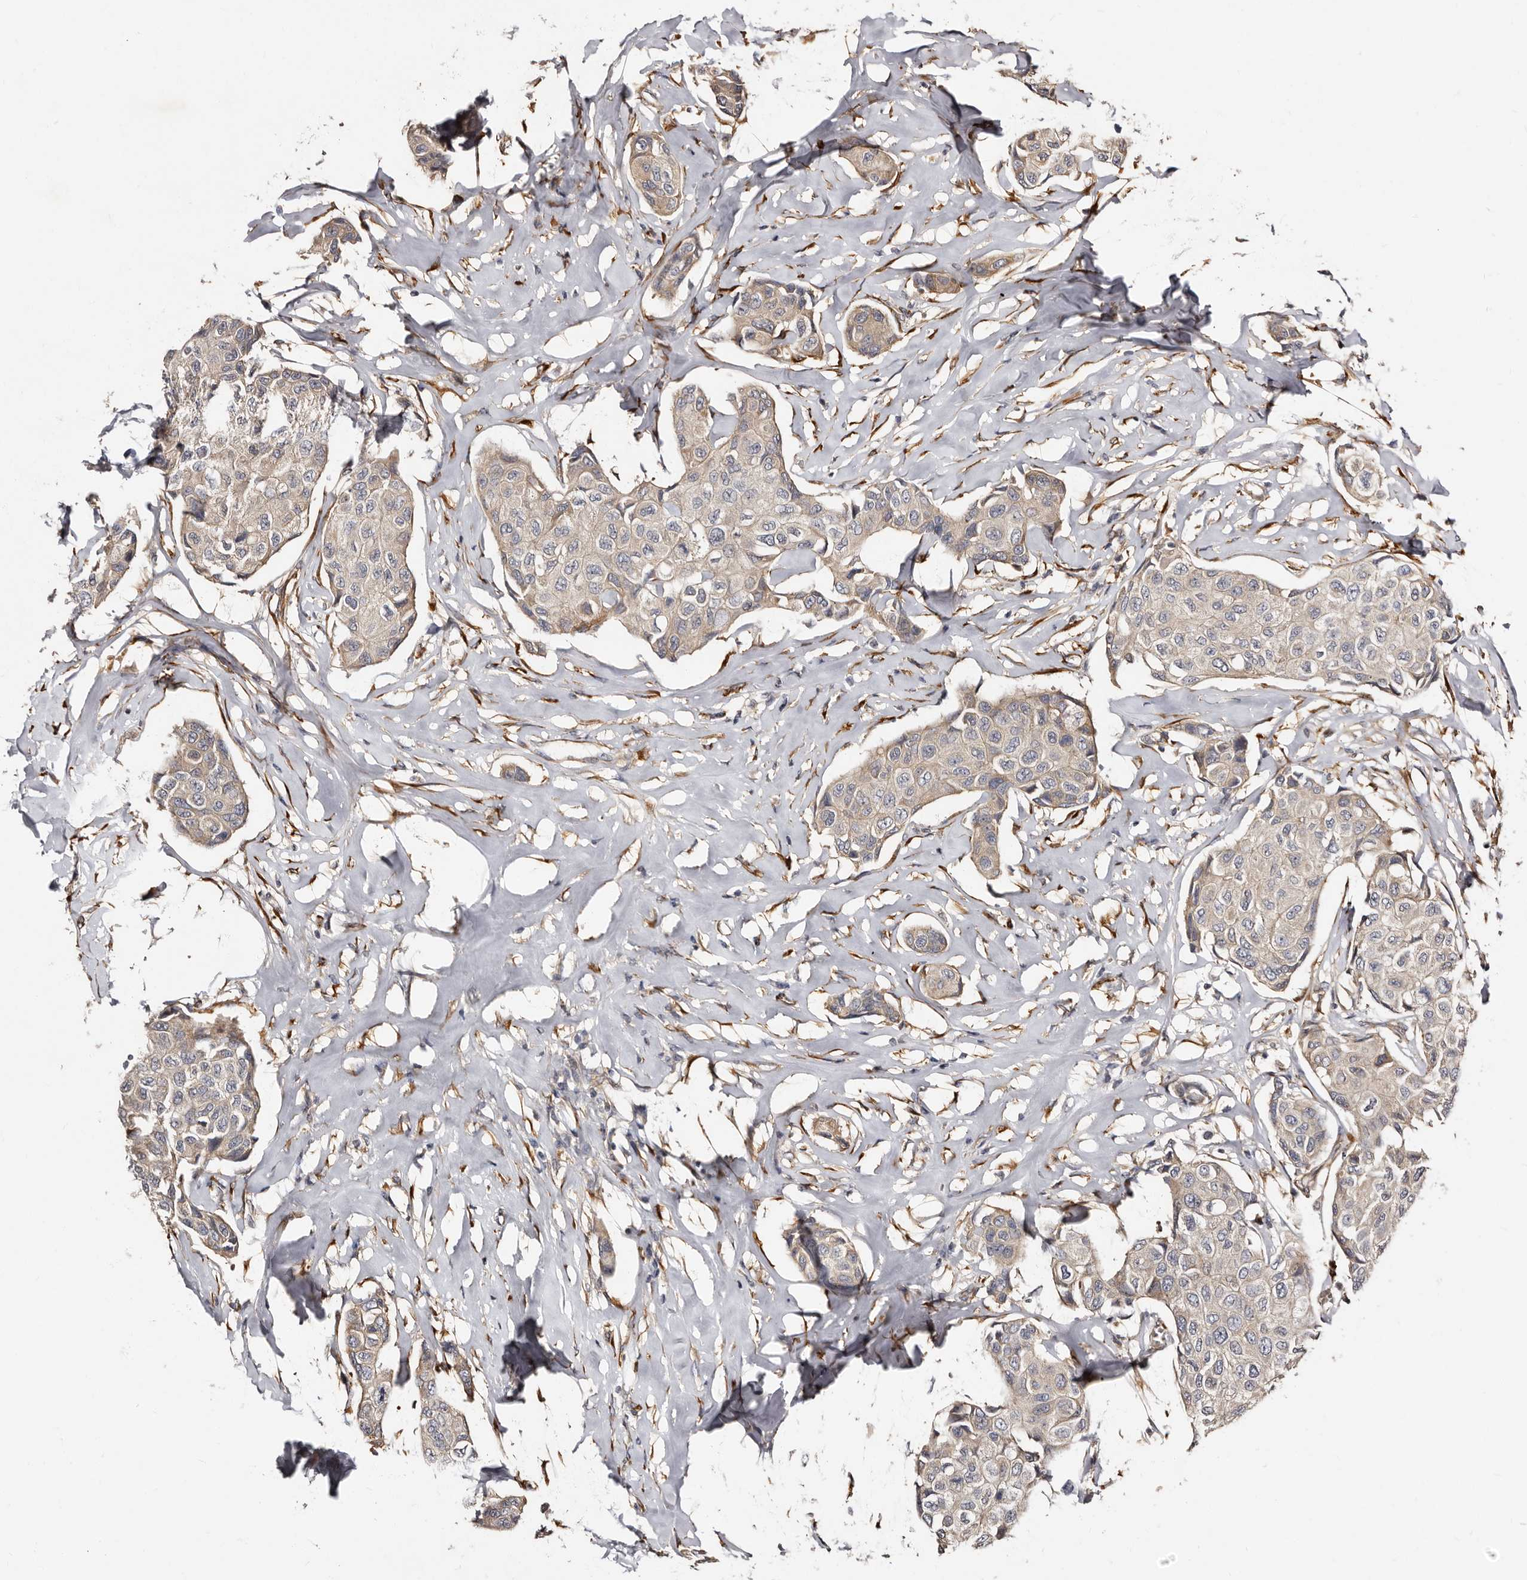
{"staining": {"intensity": "weak", "quantity": "<25%", "location": "cytoplasmic/membranous"}, "tissue": "breast cancer", "cell_type": "Tumor cells", "image_type": "cancer", "snomed": [{"axis": "morphology", "description": "Duct carcinoma"}, {"axis": "topography", "description": "Breast"}], "caption": "This is an immunohistochemistry (IHC) image of human breast invasive ductal carcinoma. There is no expression in tumor cells.", "gene": "TBC1D22B", "patient": {"sex": "female", "age": 80}}